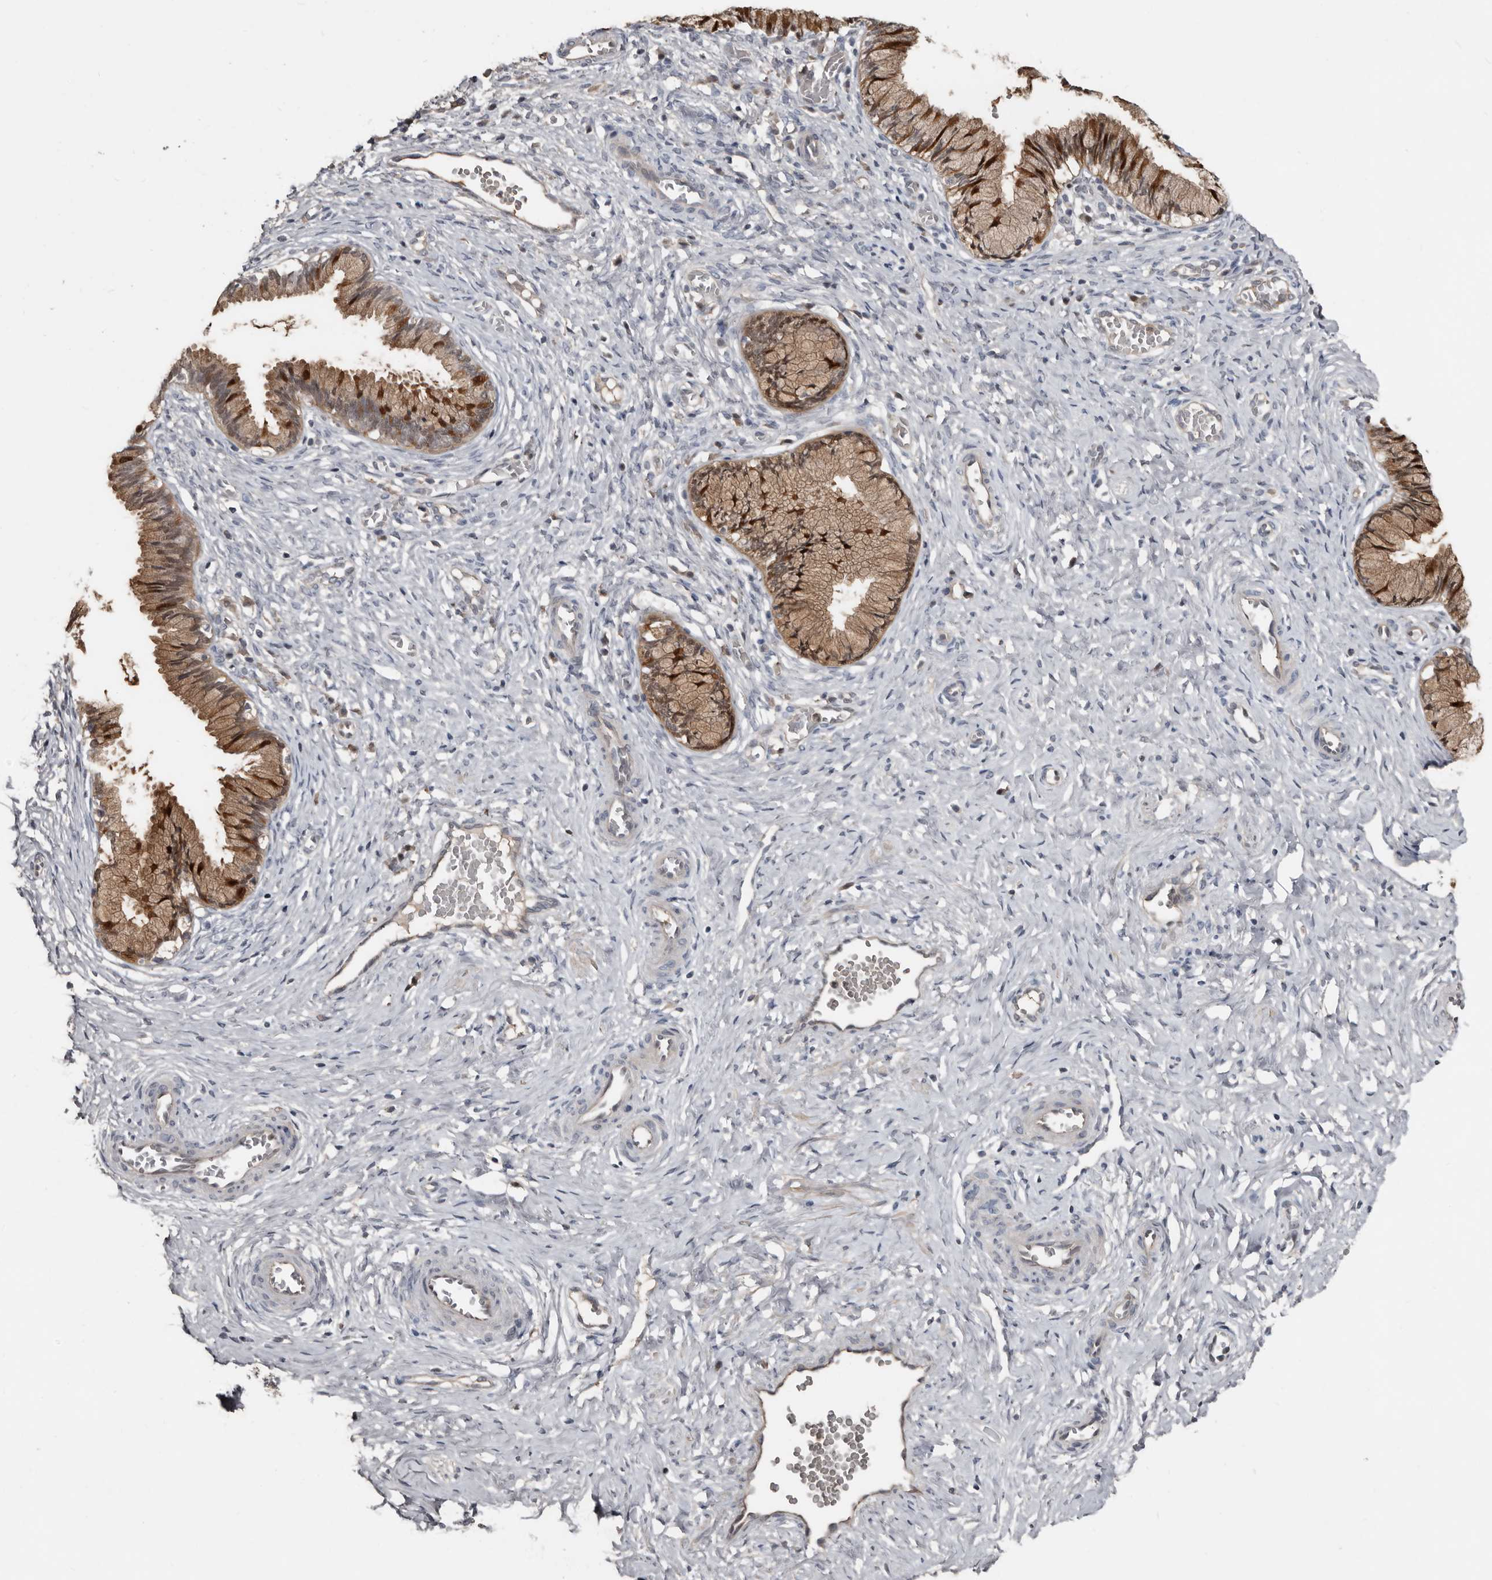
{"staining": {"intensity": "moderate", "quantity": ">75%", "location": "cytoplasmic/membranous"}, "tissue": "cervix", "cell_type": "Glandular cells", "image_type": "normal", "snomed": [{"axis": "morphology", "description": "Normal tissue, NOS"}, {"axis": "topography", "description": "Cervix"}], "caption": "A brown stain shows moderate cytoplasmic/membranous expression of a protein in glandular cells of unremarkable human cervix.", "gene": "RBKS", "patient": {"sex": "female", "age": 27}}